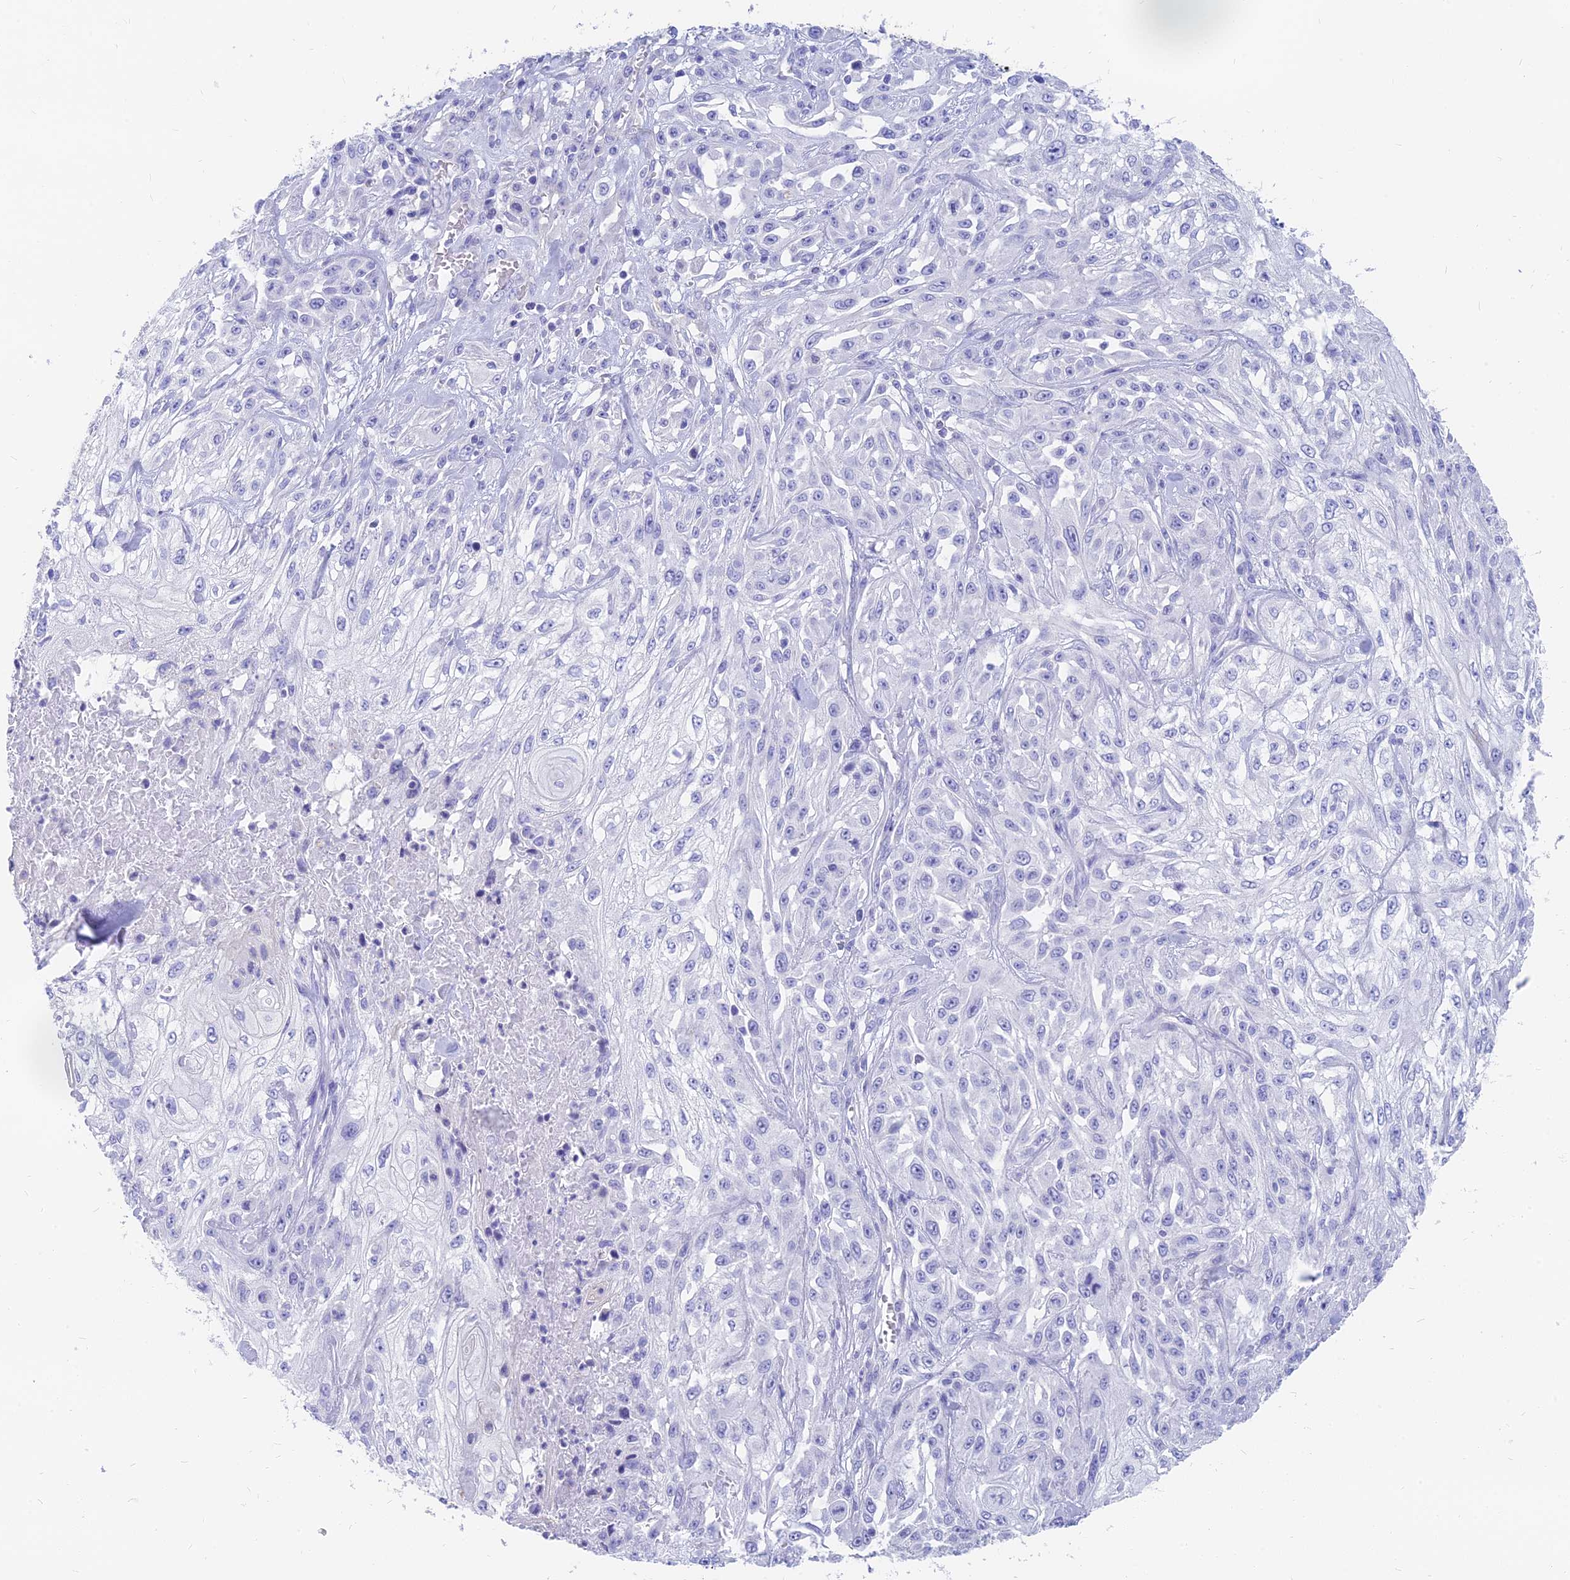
{"staining": {"intensity": "negative", "quantity": "none", "location": "none"}, "tissue": "skin cancer", "cell_type": "Tumor cells", "image_type": "cancer", "snomed": [{"axis": "morphology", "description": "Squamous cell carcinoma, NOS"}, {"axis": "morphology", "description": "Squamous cell carcinoma, metastatic, NOS"}, {"axis": "topography", "description": "Skin"}, {"axis": "topography", "description": "Lymph node"}], "caption": "This image is of skin cancer (metastatic squamous cell carcinoma) stained with immunohistochemistry to label a protein in brown with the nuclei are counter-stained blue. There is no staining in tumor cells.", "gene": "SLC36A2", "patient": {"sex": "male", "age": 75}}